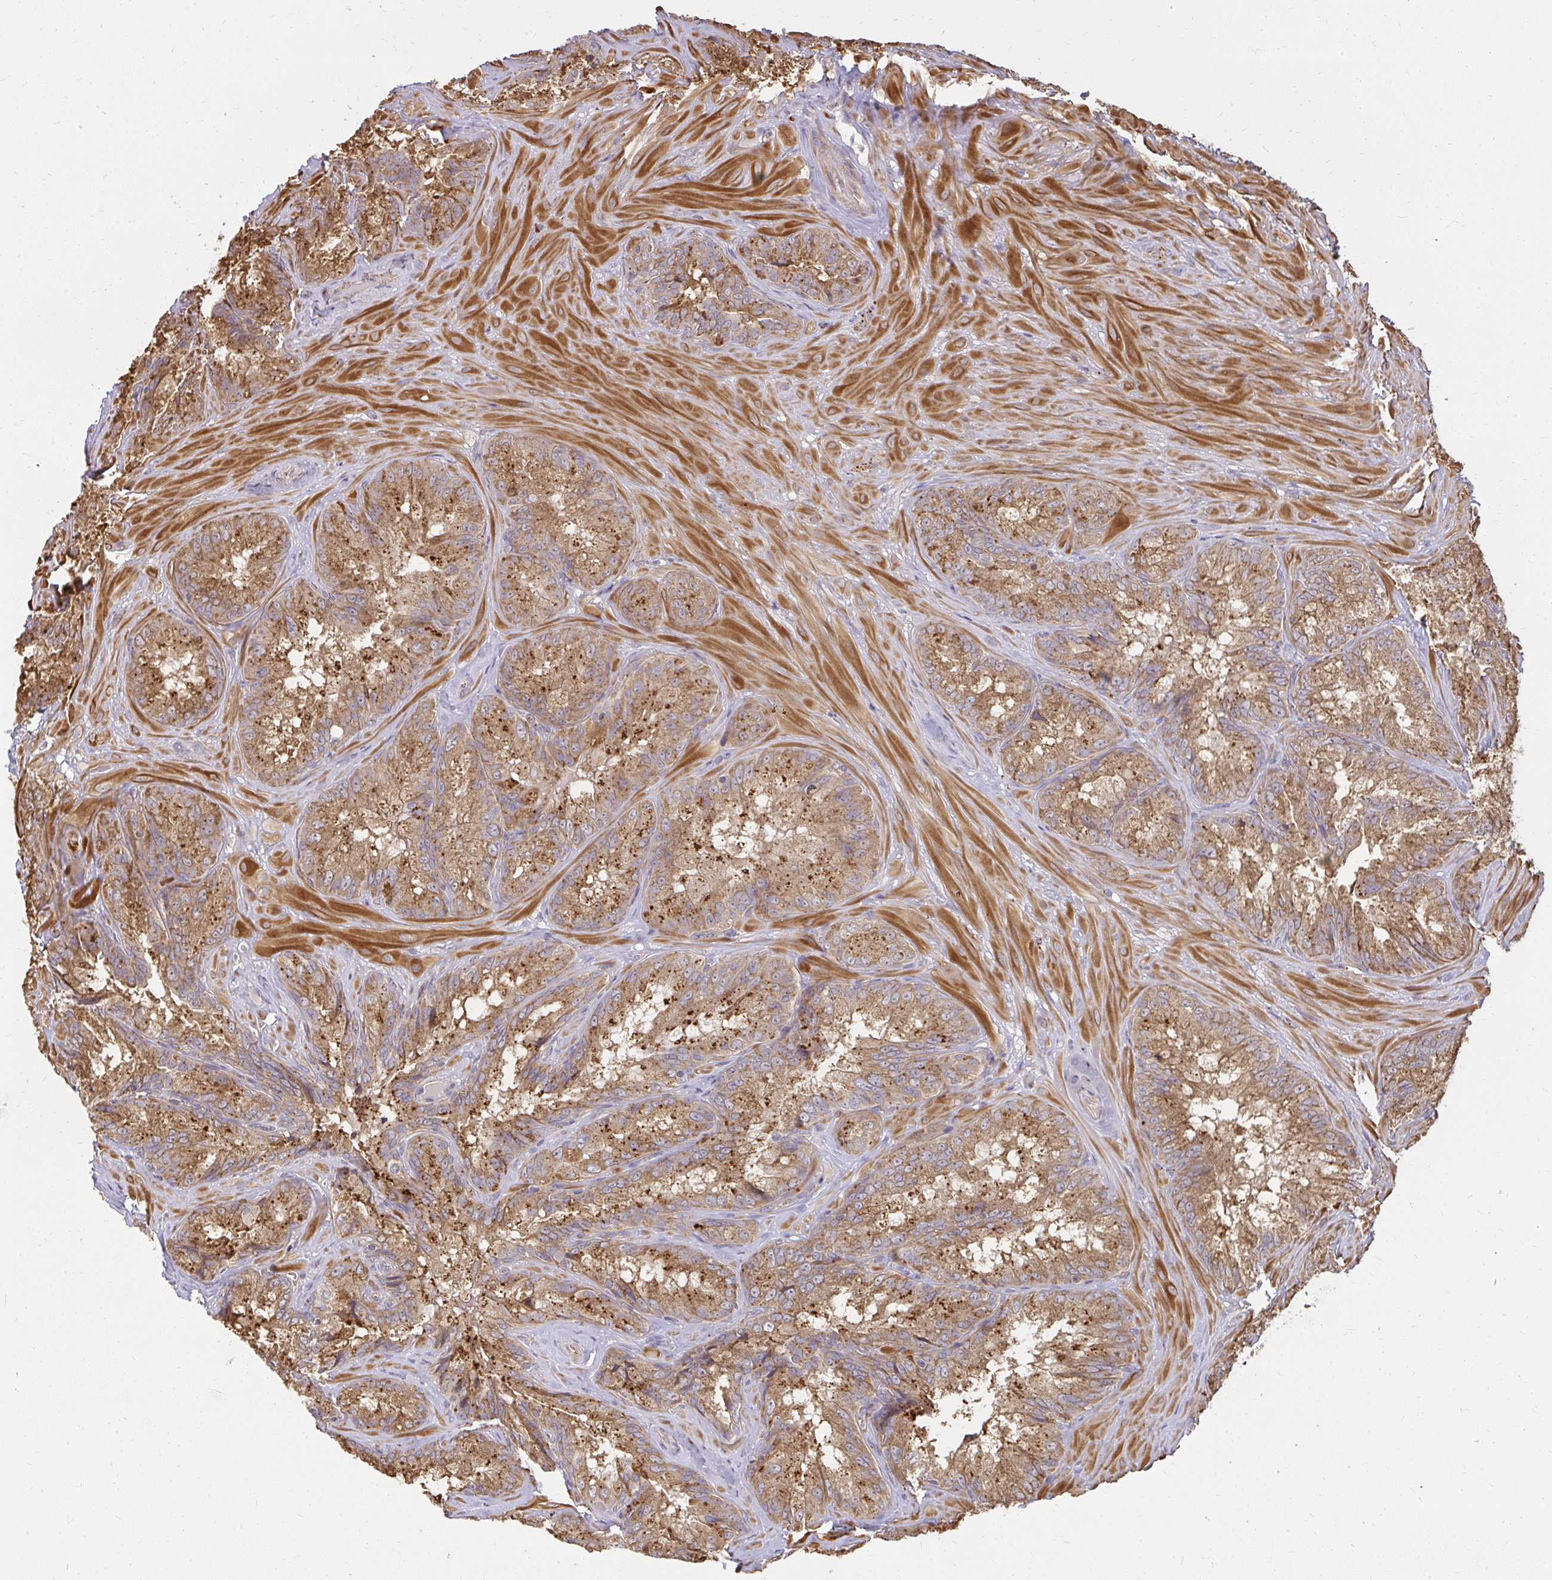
{"staining": {"intensity": "moderate", "quantity": ">75%", "location": "cytoplasmic/membranous"}, "tissue": "seminal vesicle", "cell_type": "Glandular cells", "image_type": "normal", "snomed": [{"axis": "morphology", "description": "Normal tissue, NOS"}, {"axis": "topography", "description": "Seminal veicle"}], "caption": "Benign seminal vesicle was stained to show a protein in brown. There is medium levels of moderate cytoplasmic/membranous positivity in about >75% of glandular cells.", "gene": "GNS", "patient": {"sex": "male", "age": 47}}